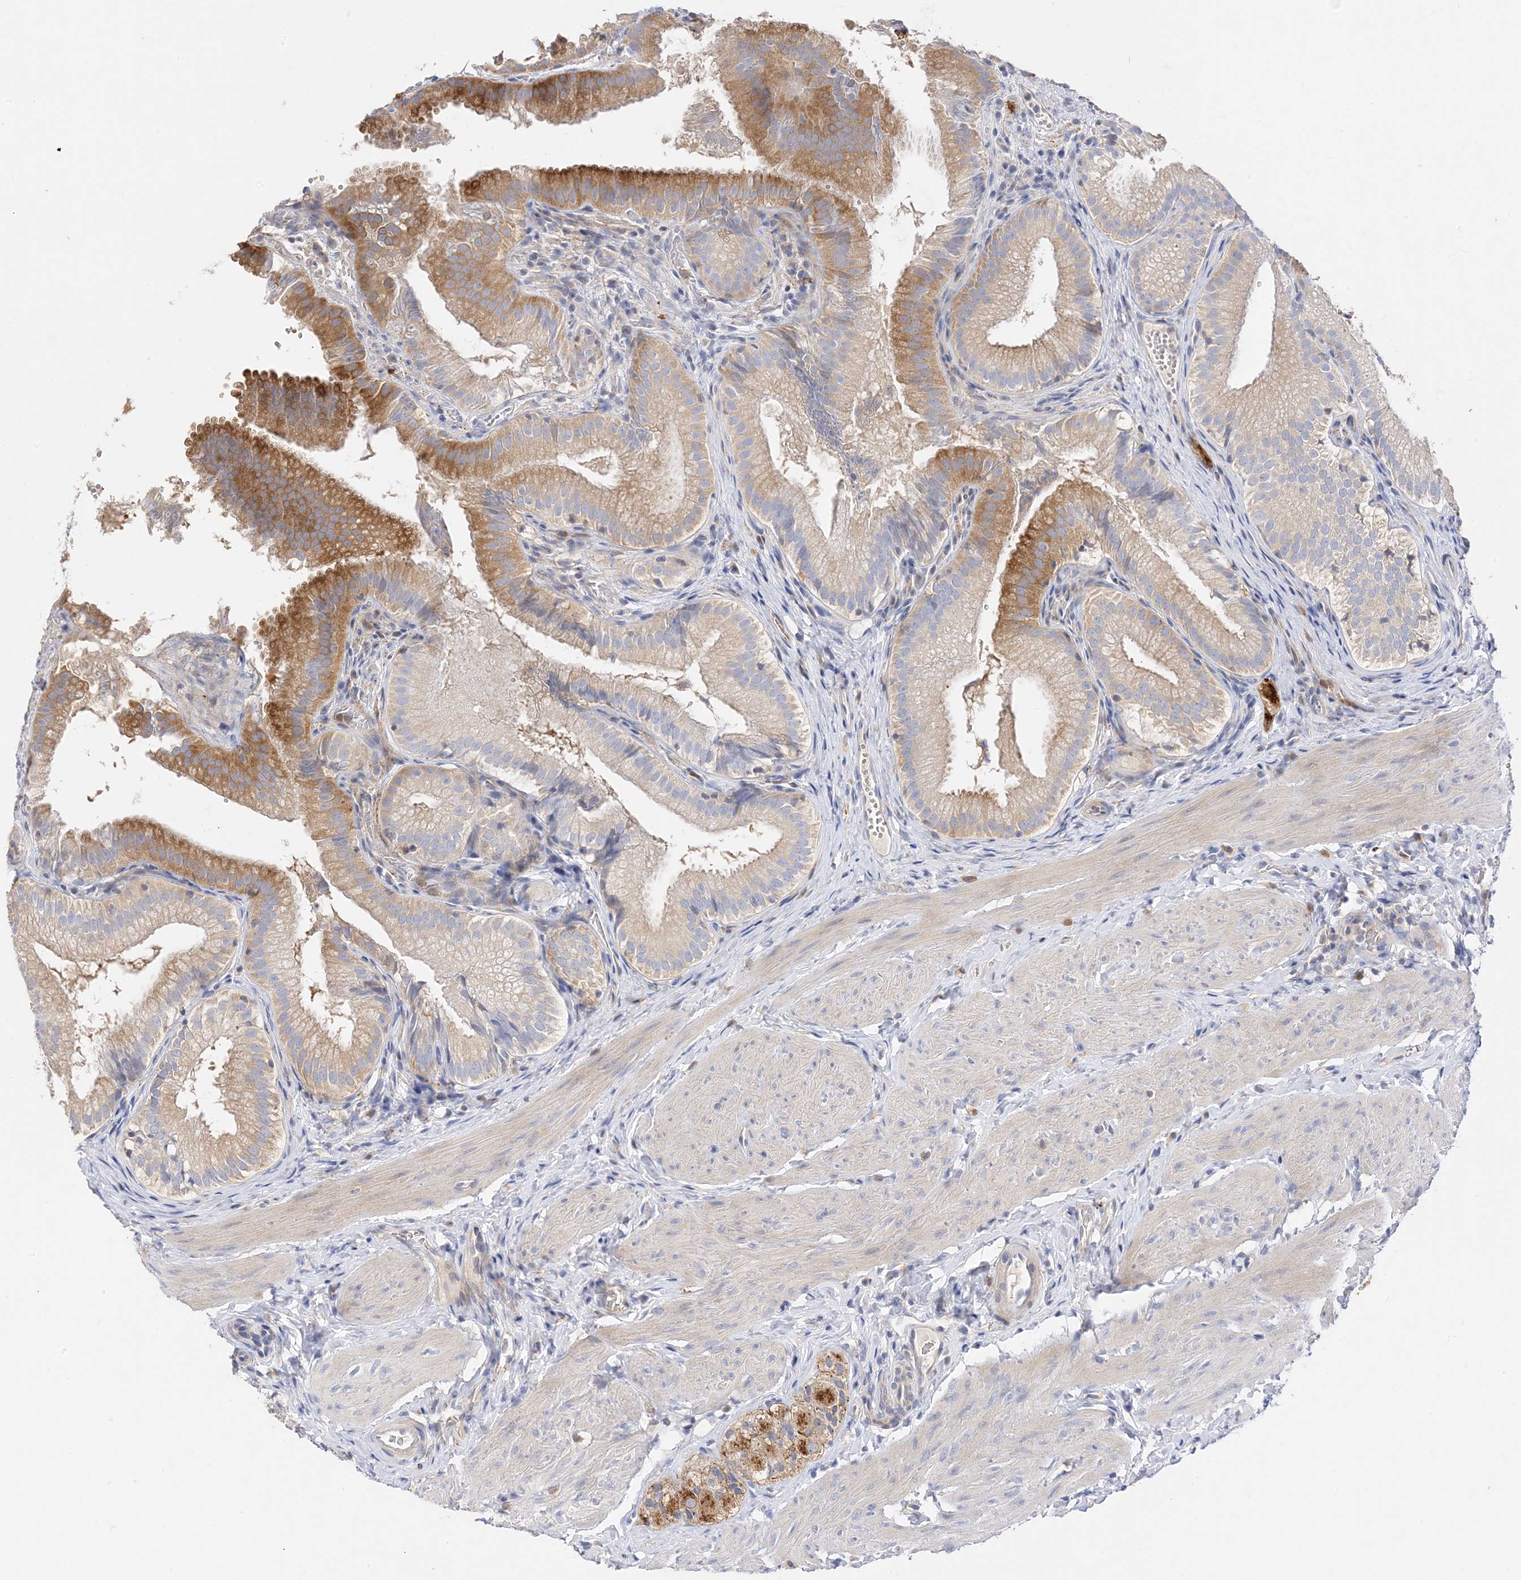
{"staining": {"intensity": "moderate", "quantity": "25%-75%", "location": "cytoplasmic/membranous"}, "tissue": "gallbladder", "cell_type": "Glandular cells", "image_type": "normal", "snomed": [{"axis": "morphology", "description": "Normal tissue, NOS"}, {"axis": "topography", "description": "Gallbladder"}], "caption": "Immunohistochemistry image of unremarkable gallbladder: human gallbladder stained using immunohistochemistry exhibits medium levels of moderate protein expression localized specifically in the cytoplasmic/membranous of glandular cells, appearing as a cytoplasmic/membranous brown color.", "gene": "ARV1", "patient": {"sex": "female", "age": 30}}